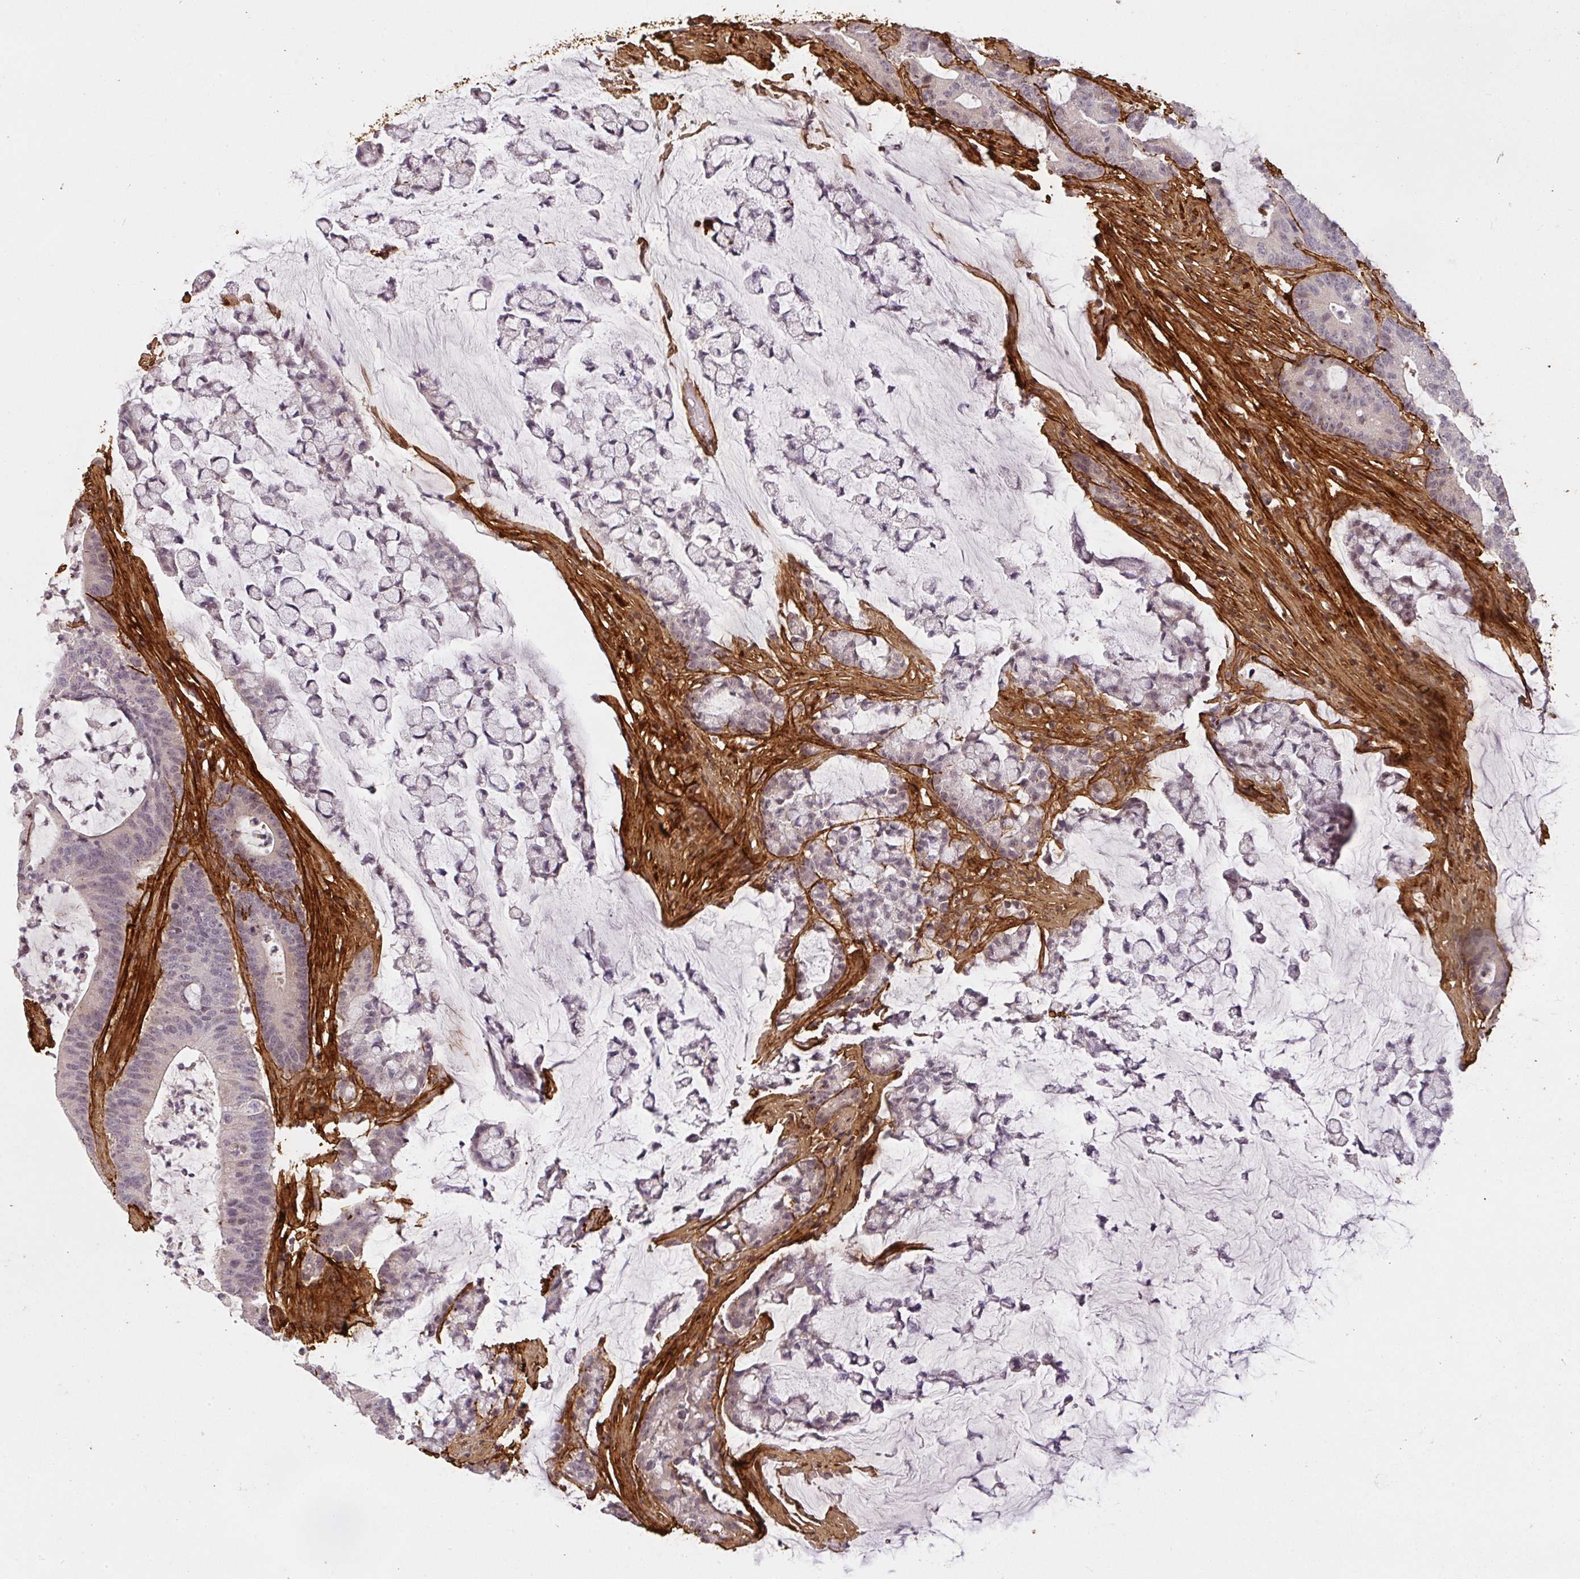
{"staining": {"intensity": "negative", "quantity": "none", "location": "none"}, "tissue": "colorectal cancer", "cell_type": "Tumor cells", "image_type": "cancer", "snomed": [{"axis": "morphology", "description": "Adenocarcinoma, NOS"}, {"axis": "topography", "description": "Colon"}], "caption": "Human colorectal cancer stained for a protein using immunohistochemistry (IHC) shows no expression in tumor cells.", "gene": "COL3A1", "patient": {"sex": "female", "age": 84}}